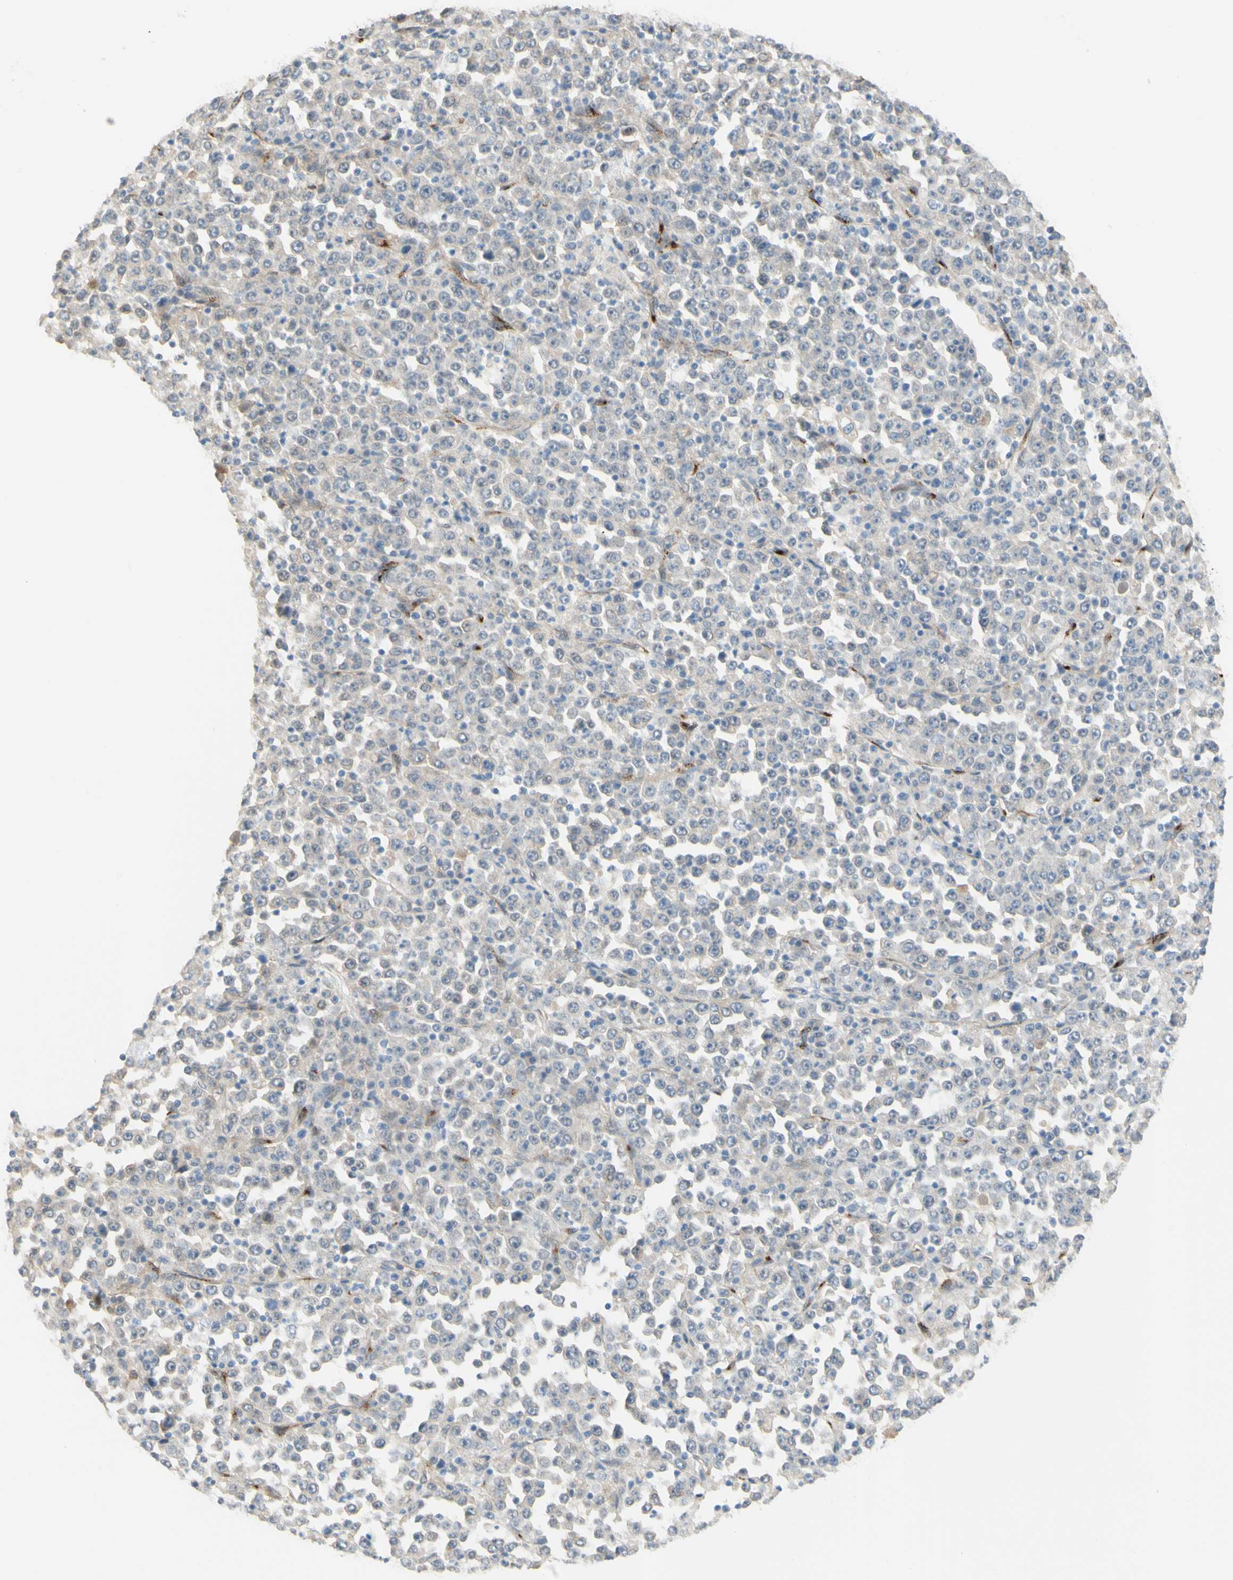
{"staining": {"intensity": "negative", "quantity": "none", "location": "none"}, "tissue": "stomach cancer", "cell_type": "Tumor cells", "image_type": "cancer", "snomed": [{"axis": "morphology", "description": "Normal tissue, NOS"}, {"axis": "morphology", "description": "Adenocarcinoma, NOS"}, {"axis": "topography", "description": "Stomach, upper"}, {"axis": "topography", "description": "Stomach"}], "caption": "Photomicrograph shows no significant protein expression in tumor cells of stomach cancer. Brightfield microscopy of immunohistochemistry stained with DAB (3,3'-diaminobenzidine) (brown) and hematoxylin (blue), captured at high magnification.", "gene": "ANGPT2", "patient": {"sex": "male", "age": 59}}